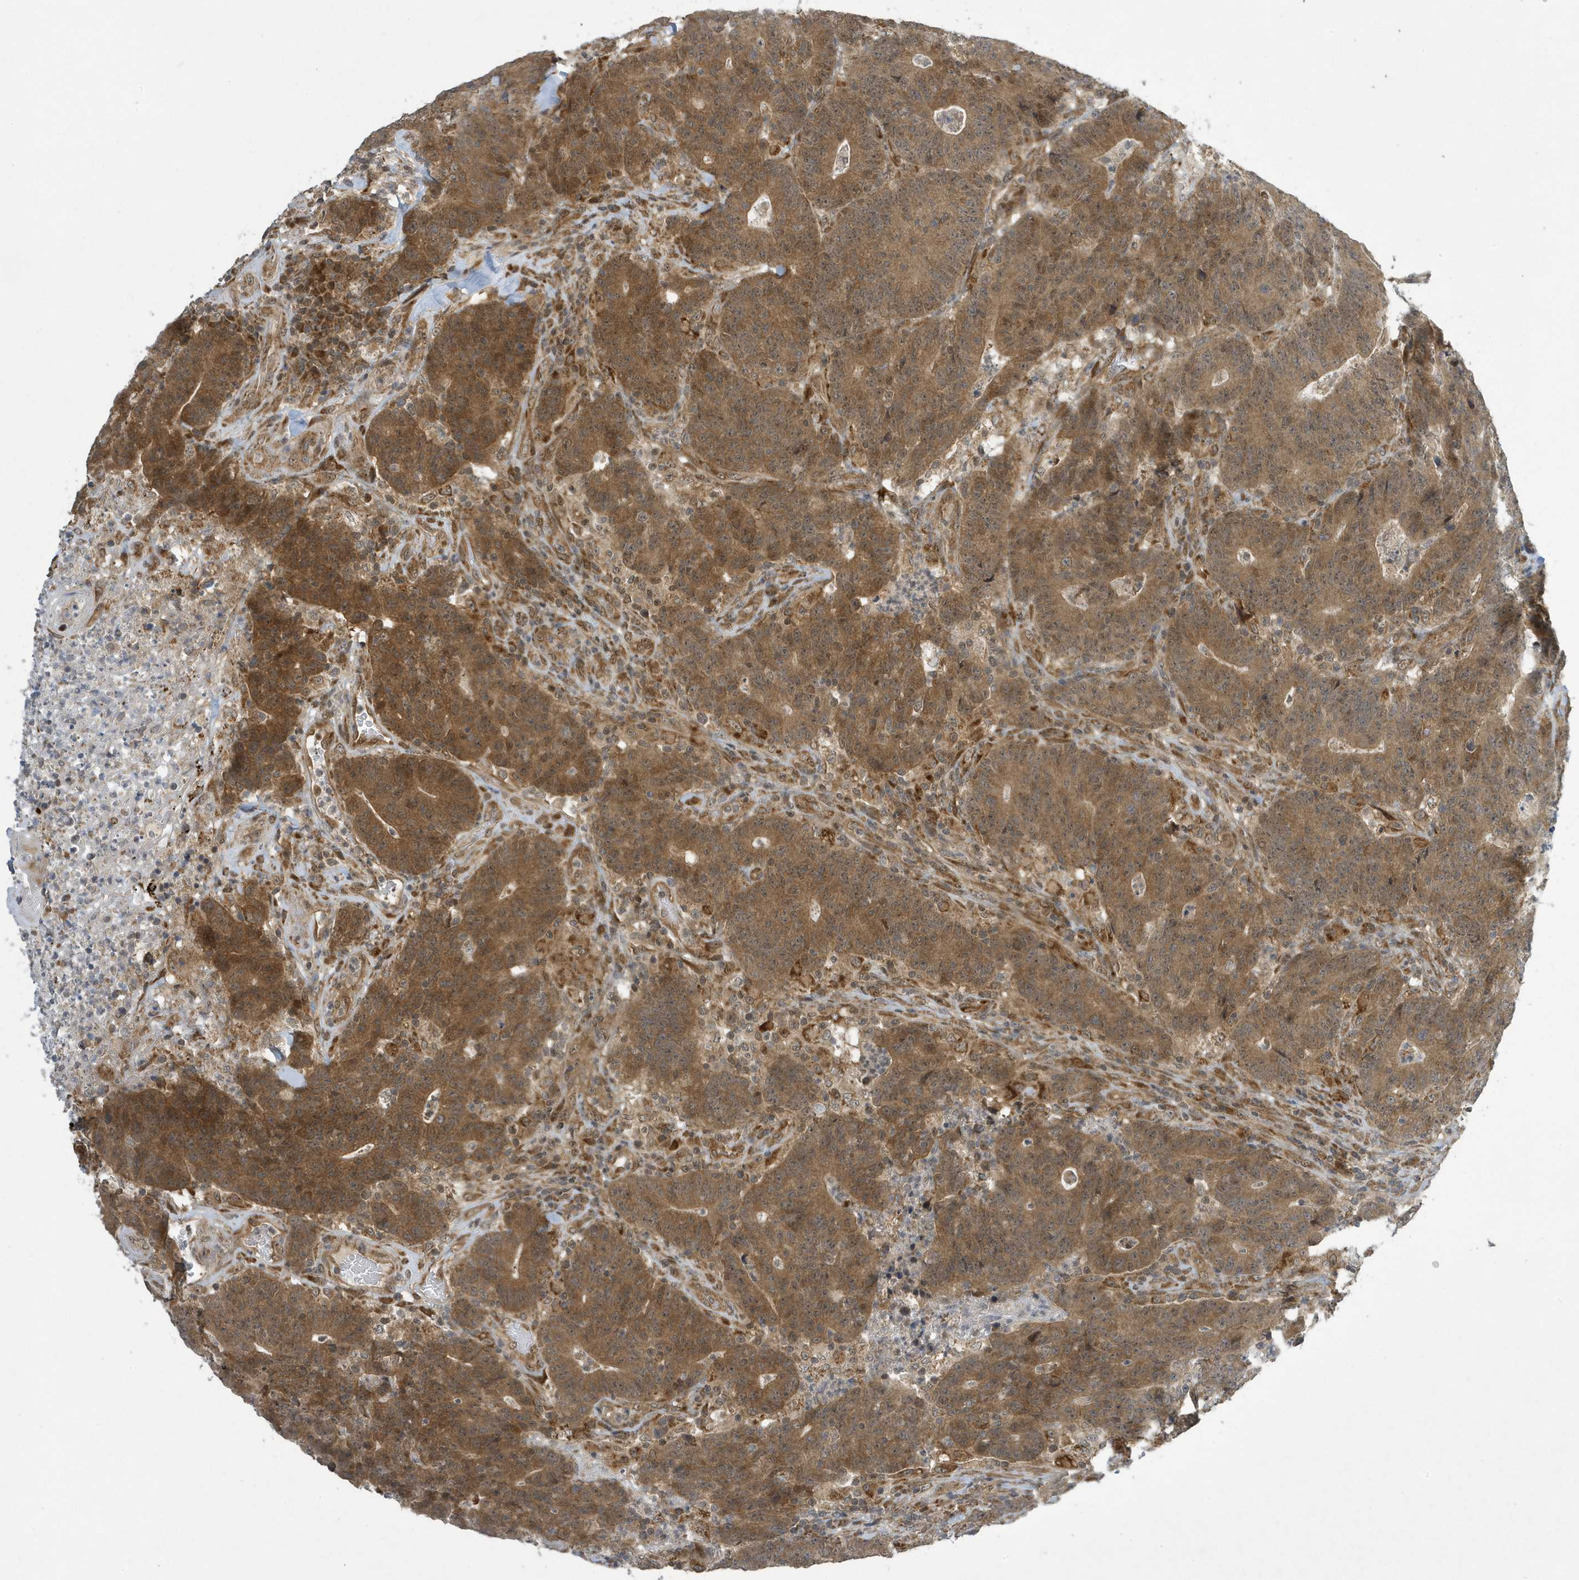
{"staining": {"intensity": "moderate", "quantity": ">75%", "location": "cytoplasmic/membranous"}, "tissue": "colorectal cancer", "cell_type": "Tumor cells", "image_type": "cancer", "snomed": [{"axis": "morphology", "description": "Normal tissue, NOS"}, {"axis": "morphology", "description": "Adenocarcinoma, NOS"}, {"axis": "topography", "description": "Colon"}], "caption": "There is medium levels of moderate cytoplasmic/membranous positivity in tumor cells of colorectal cancer, as demonstrated by immunohistochemical staining (brown color).", "gene": "NCOA7", "patient": {"sex": "female", "age": 75}}